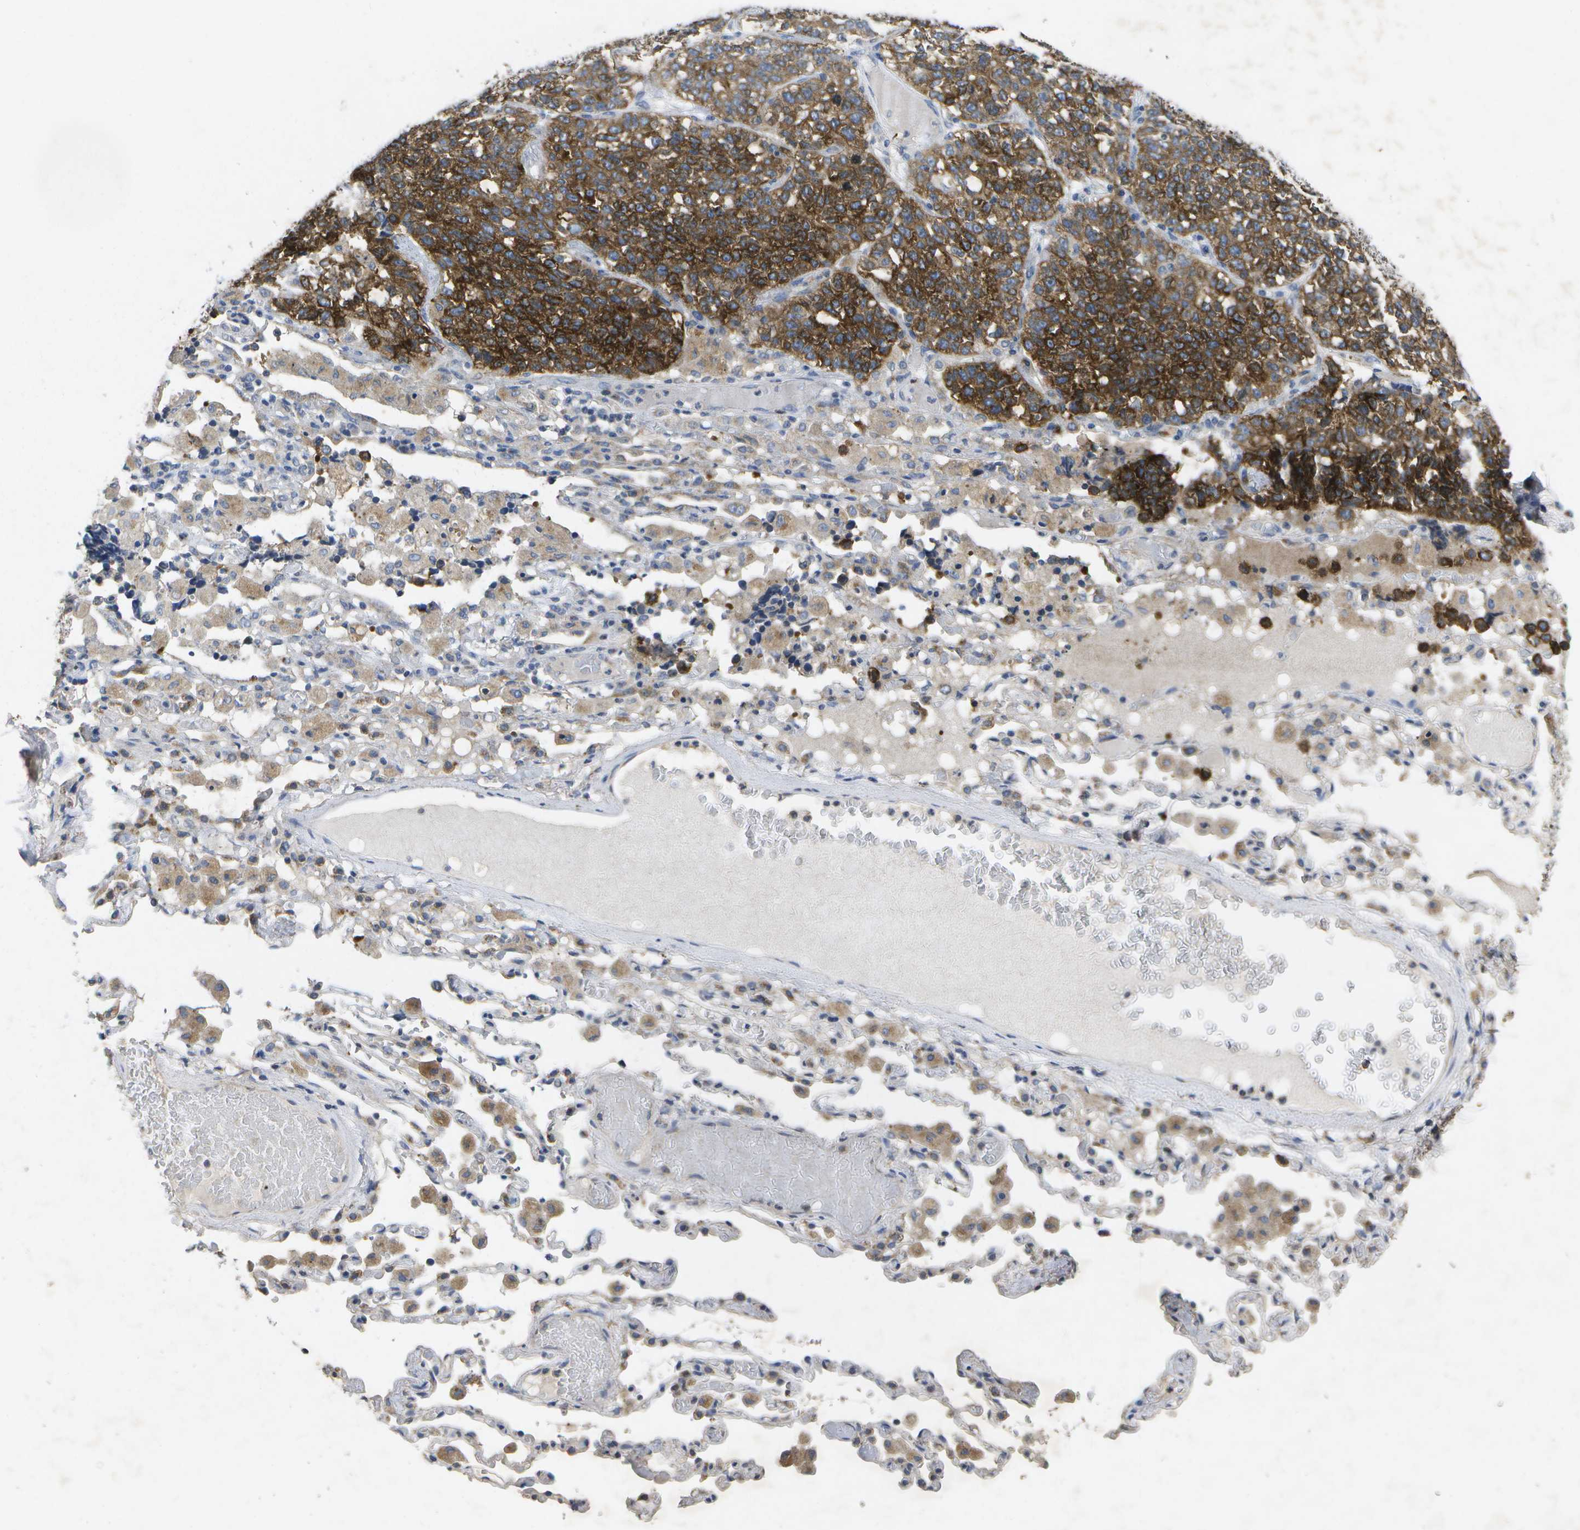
{"staining": {"intensity": "strong", "quantity": ">75%", "location": "cytoplasmic/membranous"}, "tissue": "lung cancer", "cell_type": "Tumor cells", "image_type": "cancer", "snomed": [{"axis": "morphology", "description": "Adenocarcinoma, NOS"}, {"axis": "topography", "description": "Lung"}], "caption": "Lung cancer stained for a protein (brown) displays strong cytoplasmic/membranous positive expression in approximately >75% of tumor cells.", "gene": "KDELR1", "patient": {"sex": "male", "age": 49}}